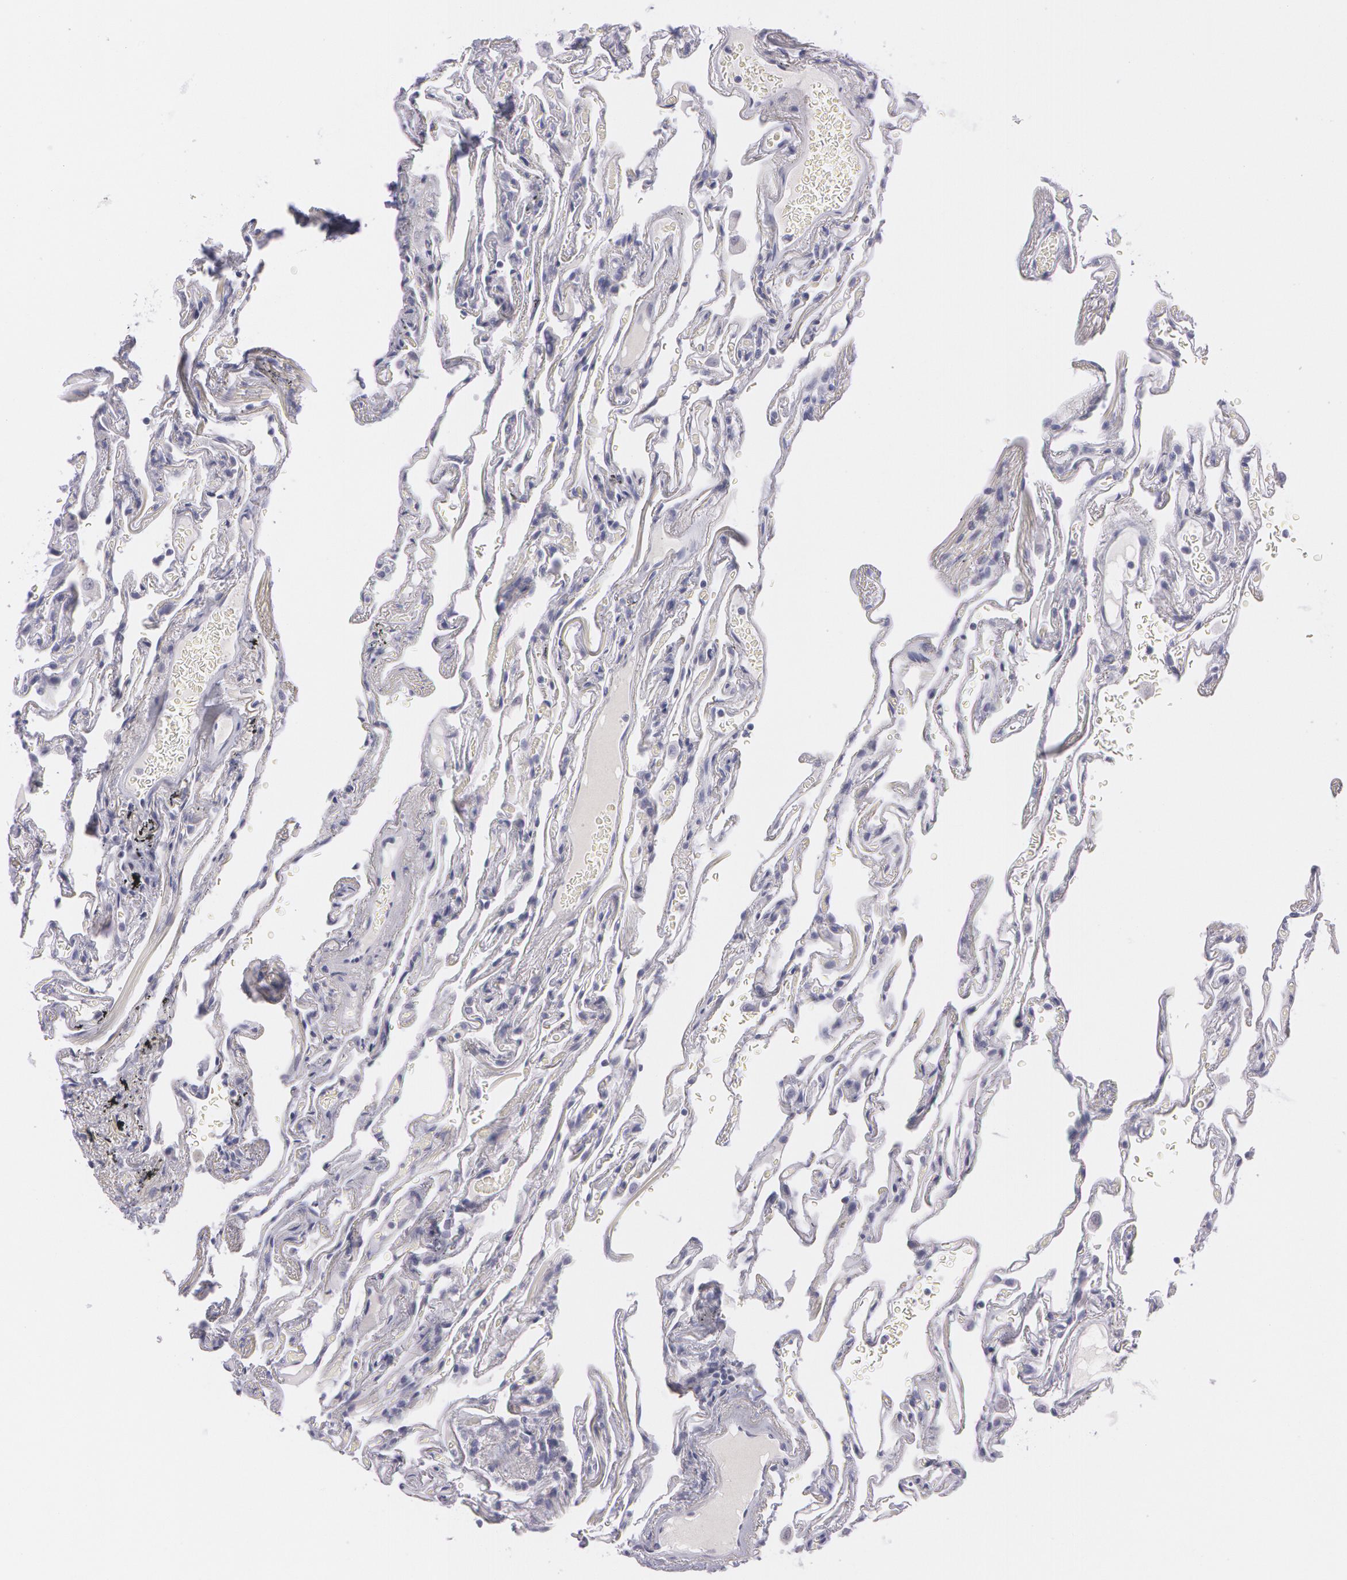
{"staining": {"intensity": "negative", "quantity": "none", "location": "none"}, "tissue": "lung", "cell_type": "Alveolar cells", "image_type": "normal", "snomed": [{"axis": "morphology", "description": "Normal tissue, NOS"}, {"axis": "morphology", "description": "Inflammation, NOS"}, {"axis": "topography", "description": "Lung"}], "caption": "A high-resolution image shows immunohistochemistry staining of benign lung, which demonstrates no significant expression in alveolar cells.", "gene": "IL1RN", "patient": {"sex": "male", "age": 69}}